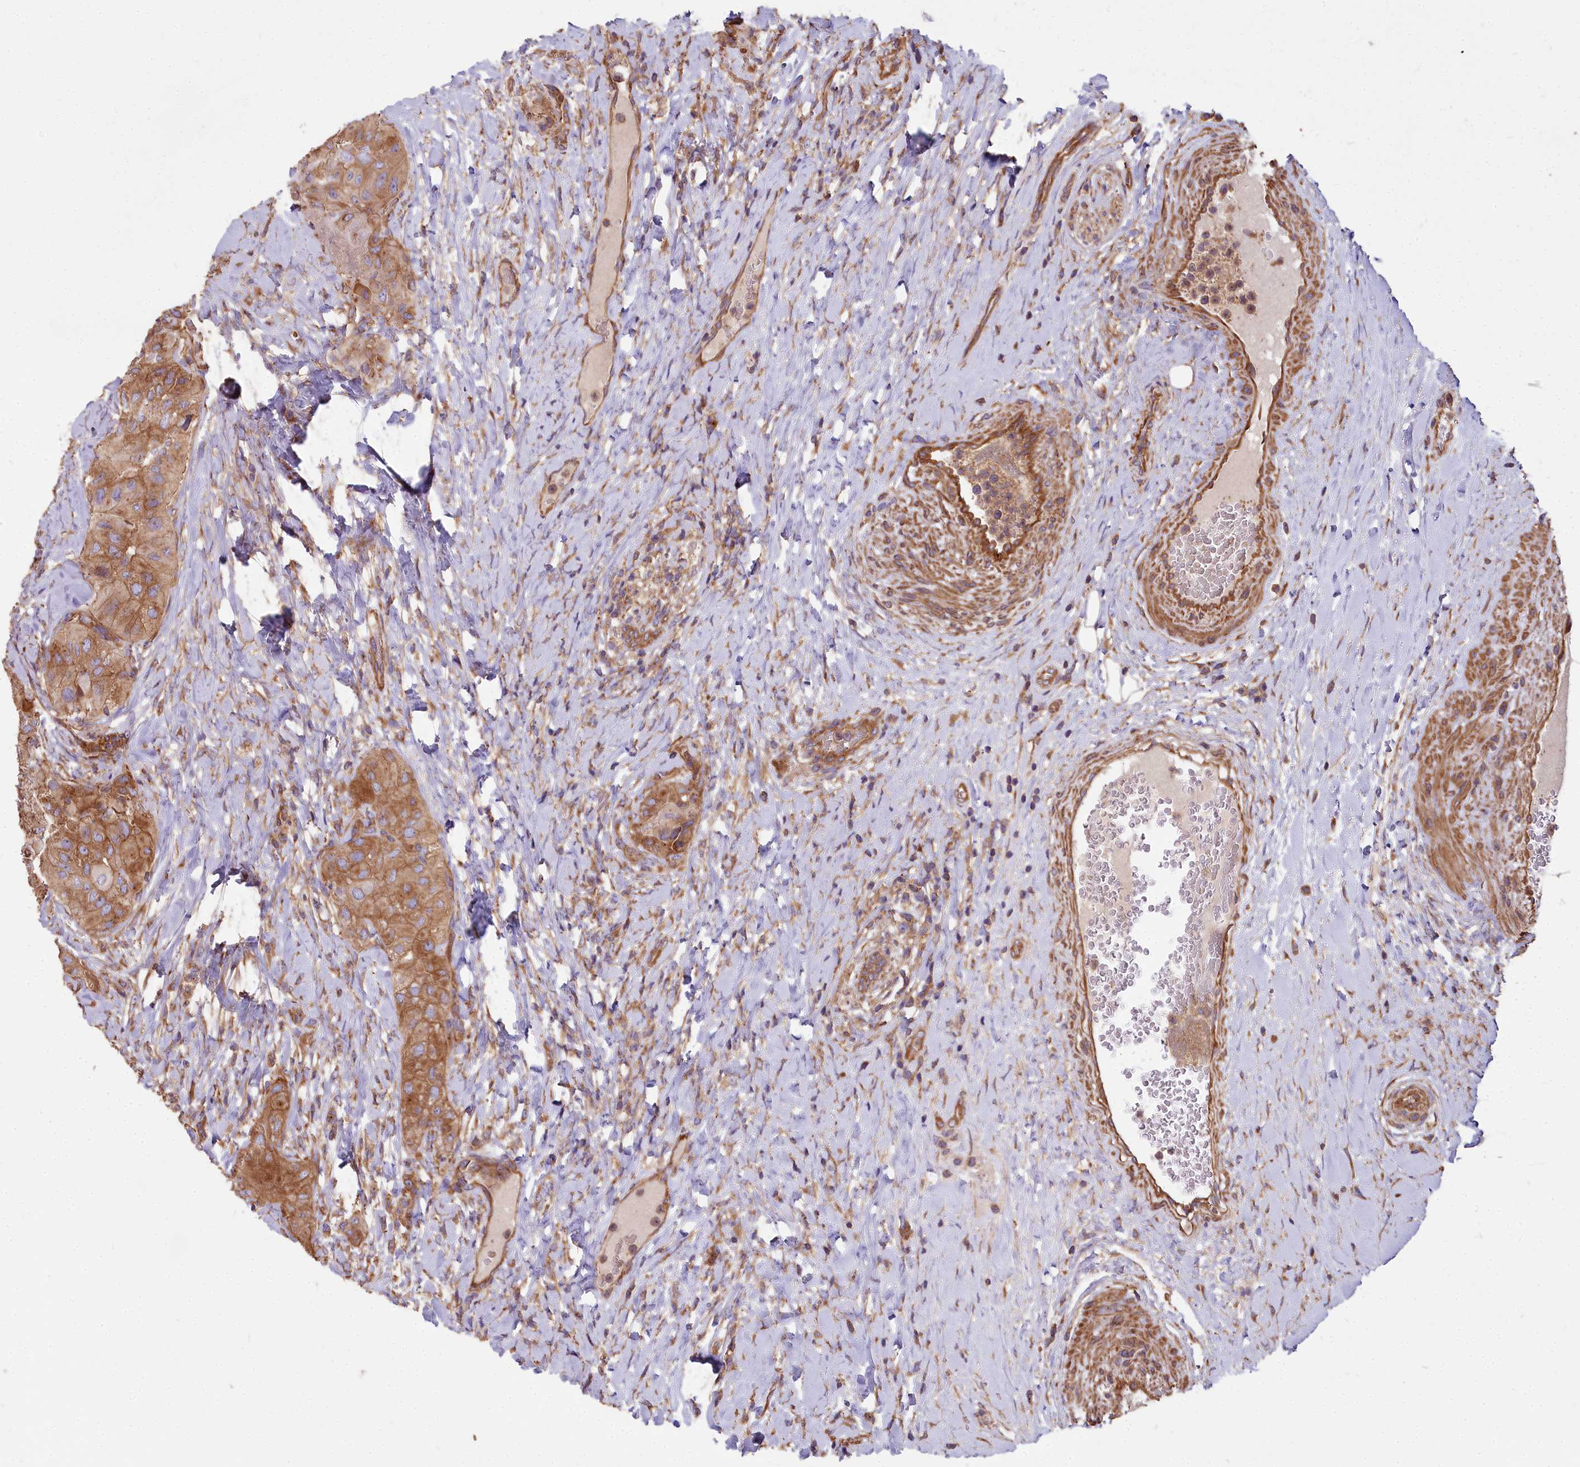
{"staining": {"intensity": "moderate", "quantity": ">75%", "location": "cytoplasmic/membranous"}, "tissue": "thyroid cancer", "cell_type": "Tumor cells", "image_type": "cancer", "snomed": [{"axis": "morphology", "description": "Normal tissue, NOS"}, {"axis": "morphology", "description": "Papillary adenocarcinoma, NOS"}, {"axis": "topography", "description": "Thyroid gland"}], "caption": "Human papillary adenocarcinoma (thyroid) stained with a protein marker shows moderate staining in tumor cells.", "gene": "DCTN3", "patient": {"sex": "female", "age": 59}}